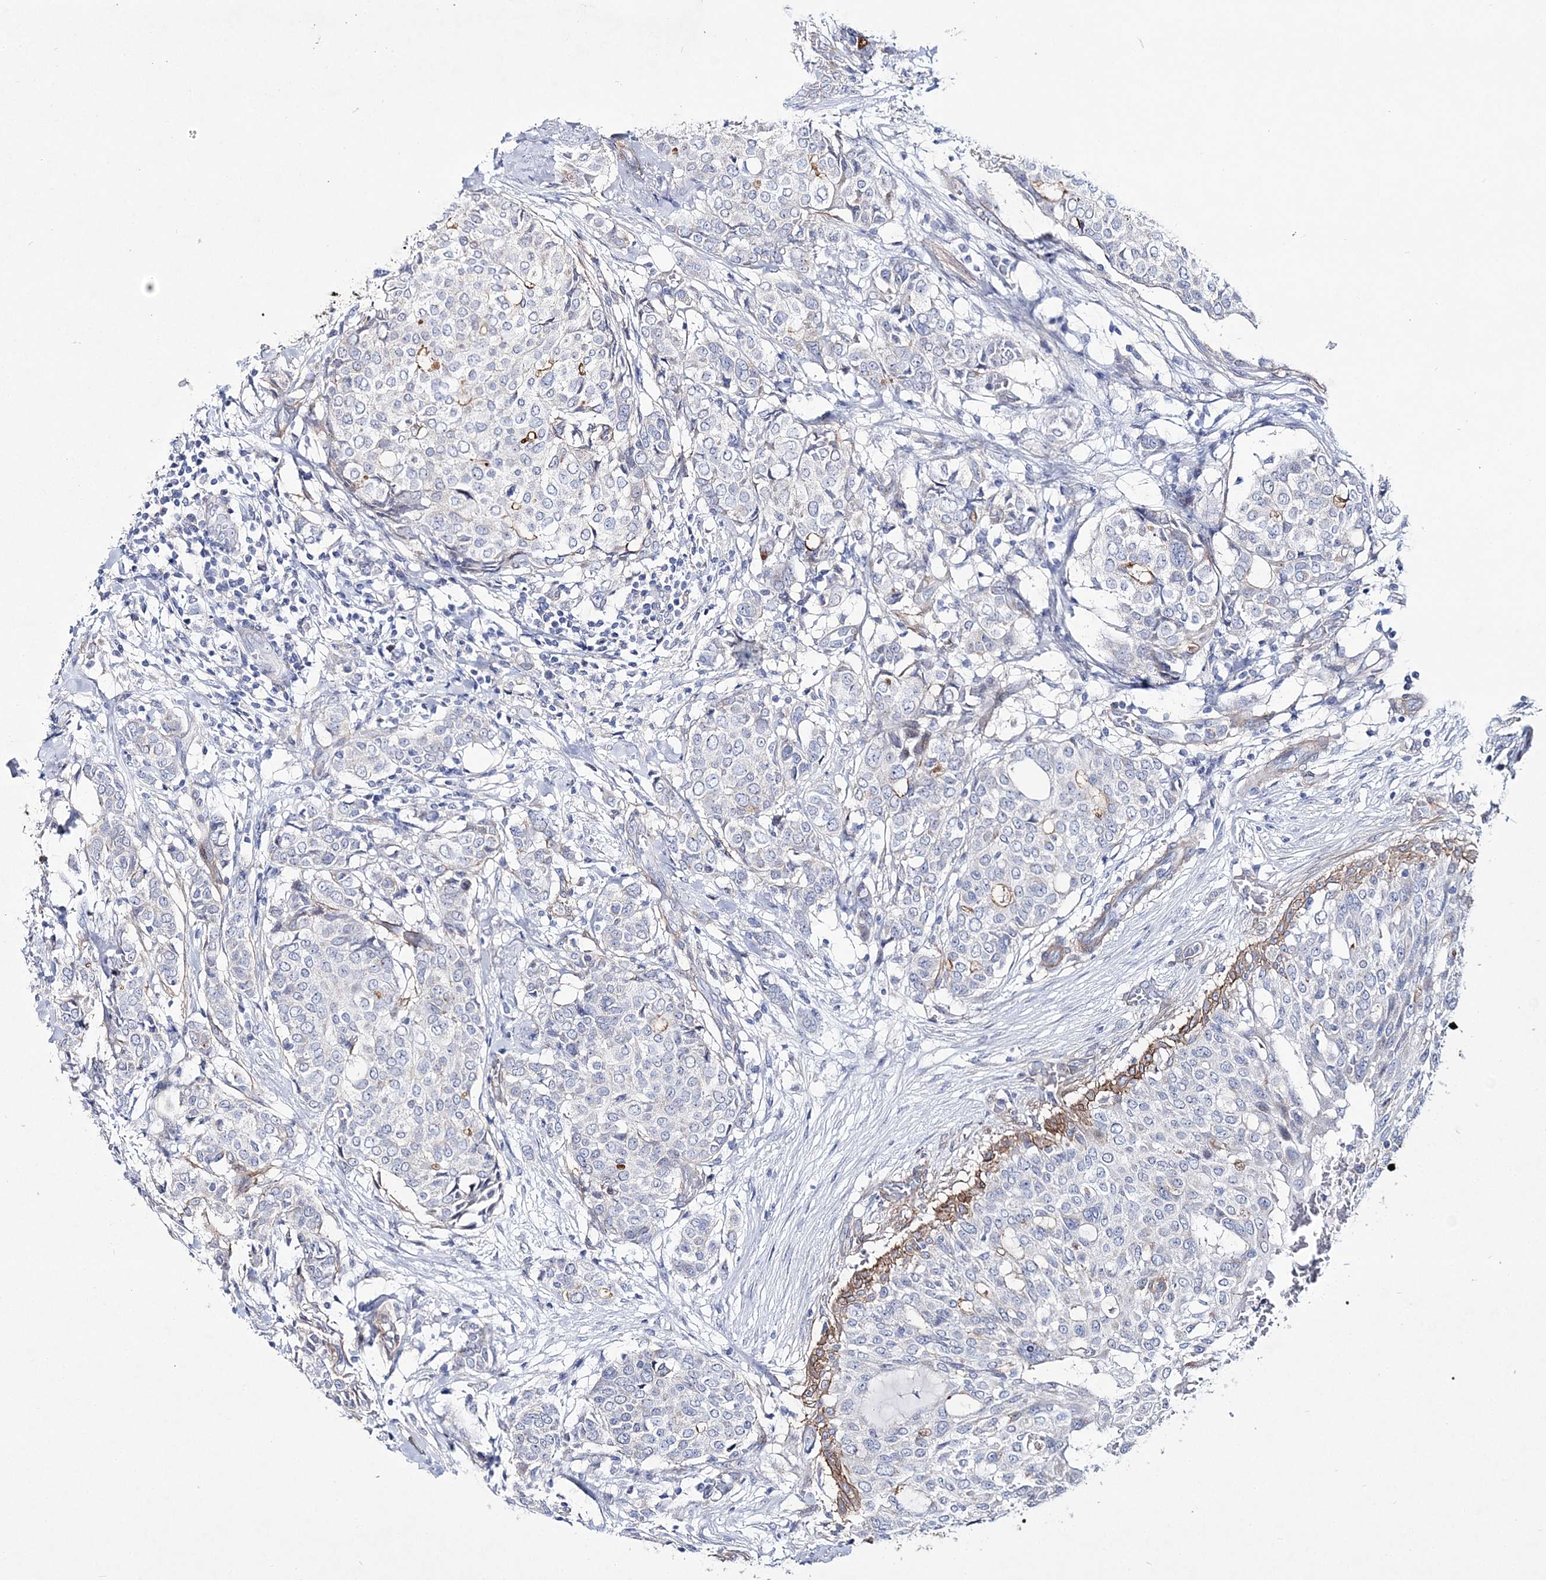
{"staining": {"intensity": "weak", "quantity": "<25%", "location": "cytoplasmic/membranous"}, "tissue": "breast cancer", "cell_type": "Tumor cells", "image_type": "cancer", "snomed": [{"axis": "morphology", "description": "Lobular carcinoma"}, {"axis": "topography", "description": "Breast"}], "caption": "Immunohistochemical staining of human breast lobular carcinoma shows no significant staining in tumor cells.", "gene": "ANO1", "patient": {"sex": "female", "age": 51}}